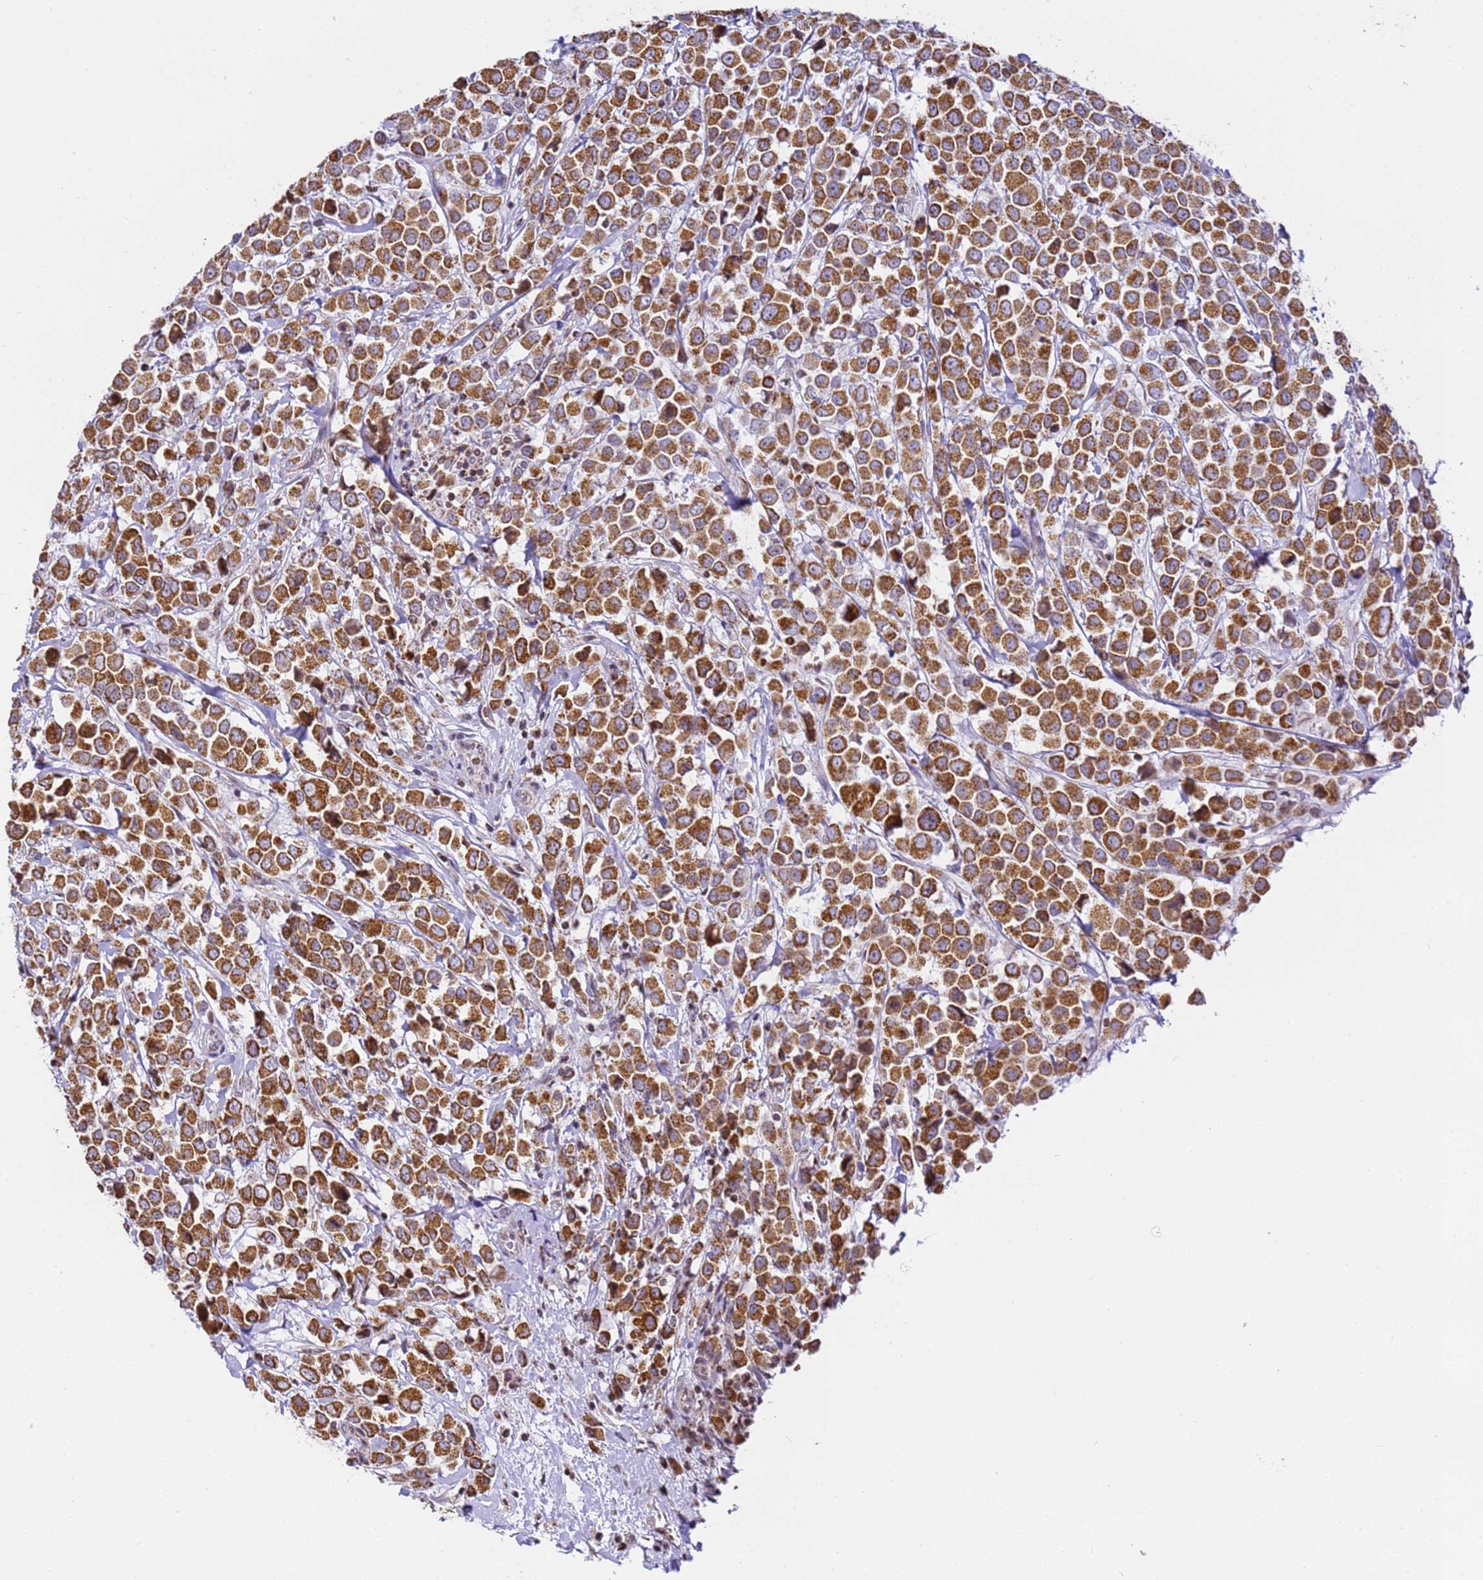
{"staining": {"intensity": "moderate", "quantity": ">75%", "location": "cytoplasmic/membranous"}, "tissue": "breast cancer", "cell_type": "Tumor cells", "image_type": "cancer", "snomed": [{"axis": "morphology", "description": "Duct carcinoma"}, {"axis": "topography", "description": "Breast"}], "caption": "This image reveals invasive ductal carcinoma (breast) stained with IHC to label a protein in brown. The cytoplasmic/membranous of tumor cells show moderate positivity for the protein. Nuclei are counter-stained blue.", "gene": "HSPE1", "patient": {"sex": "female", "age": 61}}